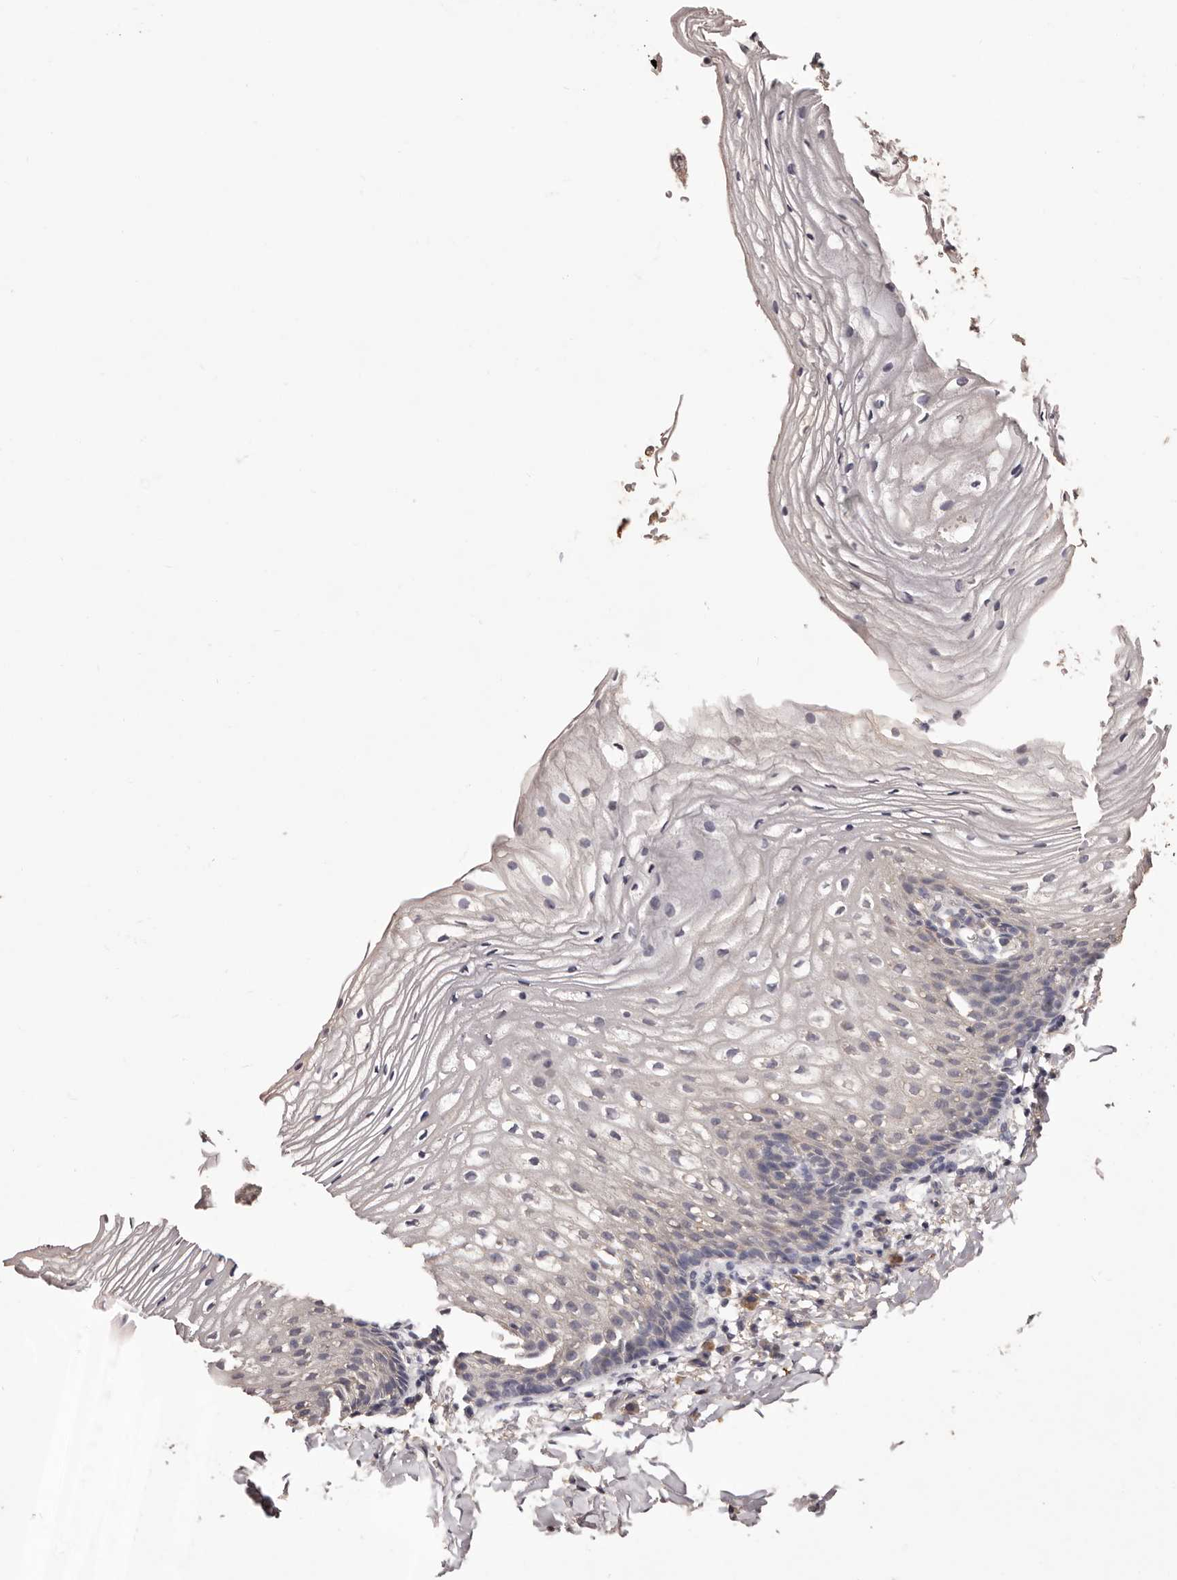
{"staining": {"intensity": "negative", "quantity": "none", "location": "none"}, "tissue": "vagina", "cell_type": "Squamous epithelial cells", "image_type": "normal", "snomed": [{"axis": "morphology", "description": "Normal tissue, NOS"}, {"axis": "topography", "description": "Vagina"}], "caption": "Unremarkable vagina was stained to show a protein in brown. There is no significant expression in squamous epithelial cells.", "gene": "ETNK1", "patient": {"sex": "female", "age": 60}}